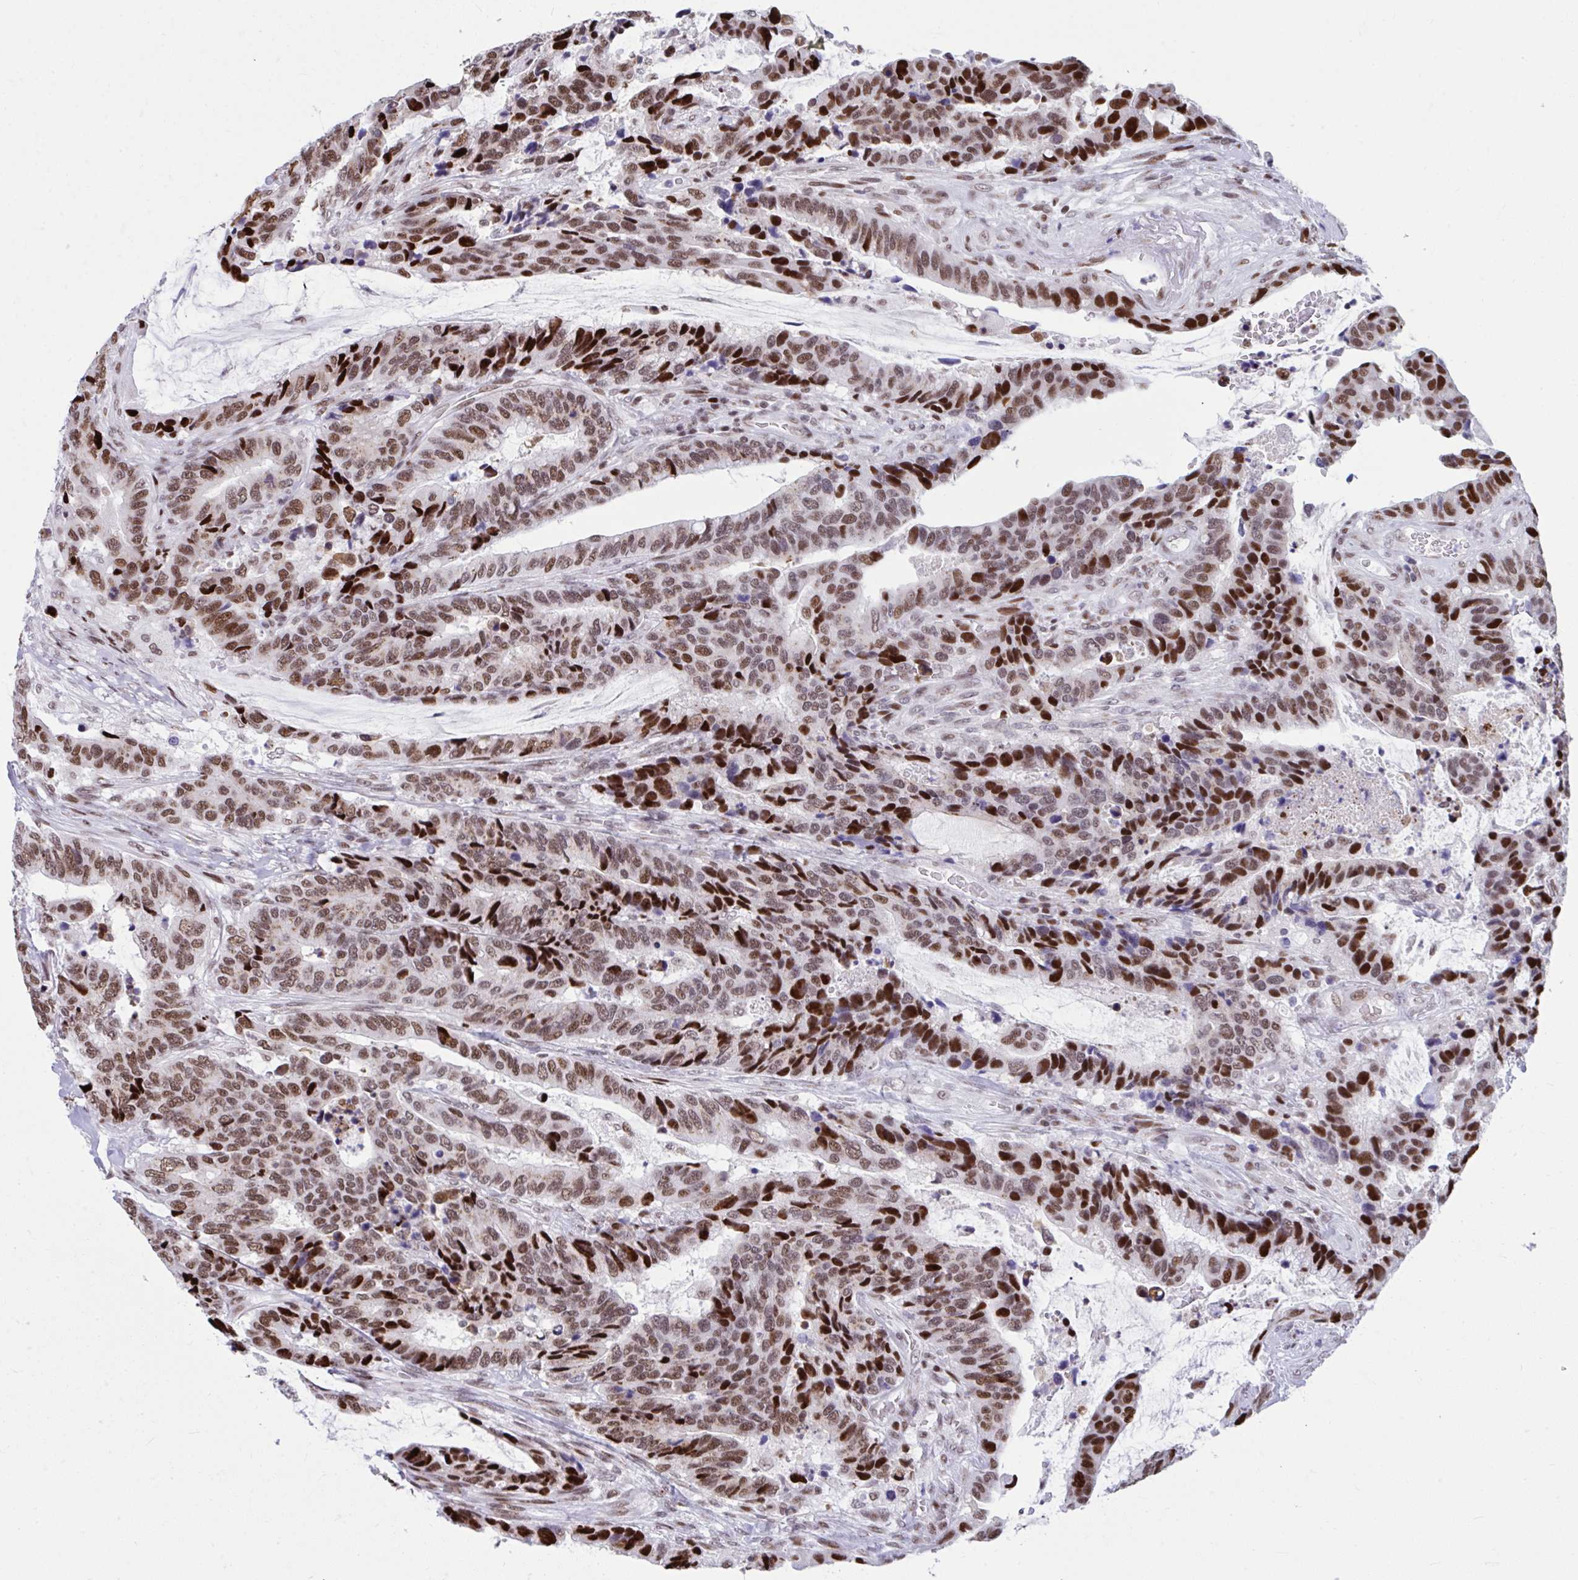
{"staining": {"intensity": "strong", "quantity": ">75%", "location": "nuclear"}, "tissue": "colorectal cancer", "cell_type": "Tumor cells", "image_type": "cancer", "snomed": [{"axis": "morphology", "description": "Adenocarcinoma, NOS"}, {"axis": "topography", "description": "Rectum"}], "caption": "Adenocarcinoma (colorectal) stained with a brown dye displays strong nuclear positive positivity in approximately >75% of tumor cells.", "gene": "SLC35C2", "patient": {"sex": "female", "age": 59}}